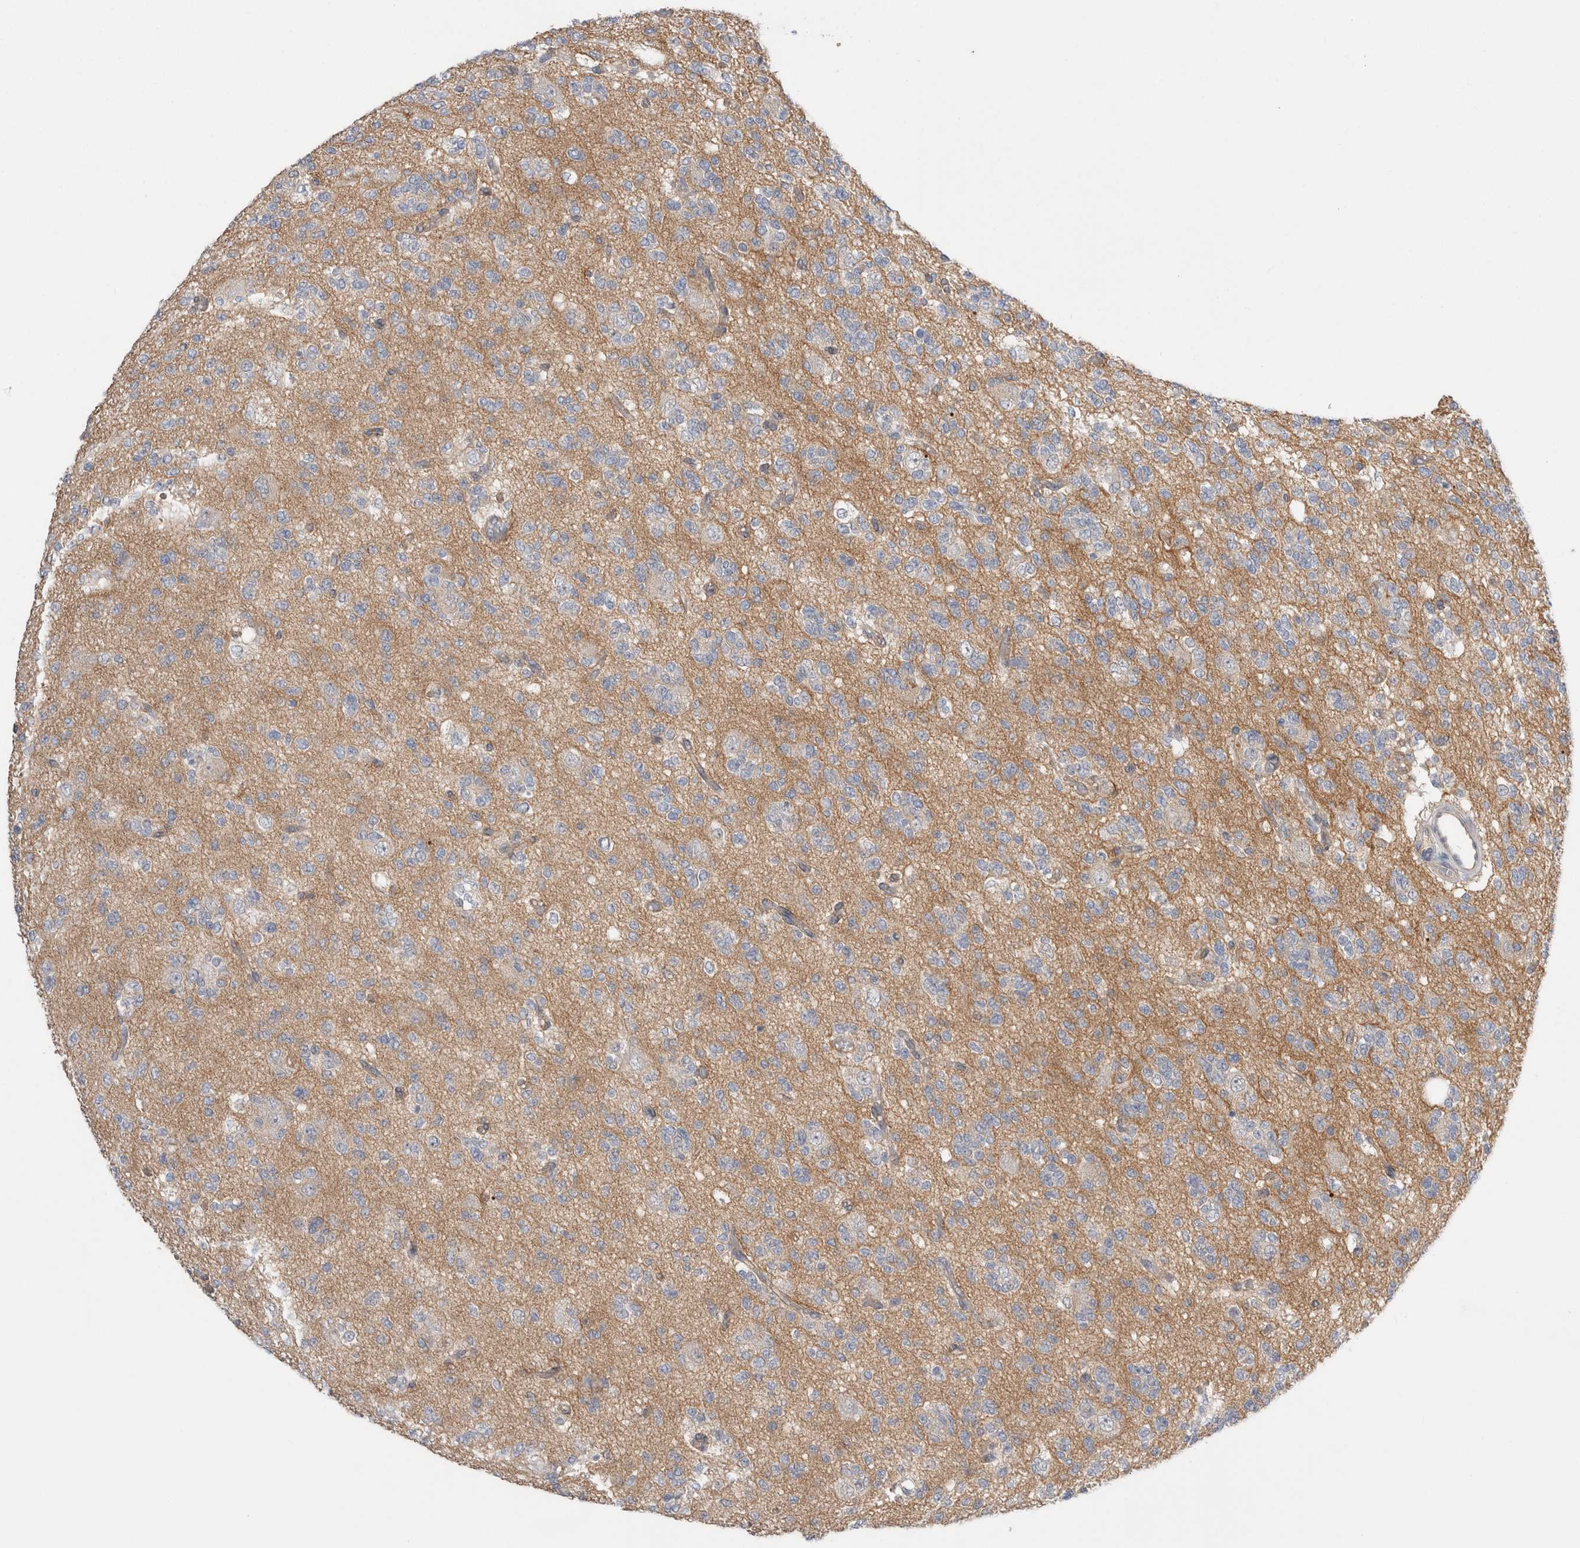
{"staining": {"intensity": "negative", "quantity": "none", "location": "none"}, "tissue": "glioma", "cell_type": "Tumor cells", "image_type": "cancer", "snomed": [{"axis": "morphology", "description": "Glioma, malignant, Low grade"}, {"axis": "topography", "description": "Brain"}], "caption": "This is a photomicrograph of immunohistochemistry (IHC) staining of glioma, which shows no staining in tumor cells.", "gene": "TAFA5", "patient": {"sex": "male", "age": 38}}